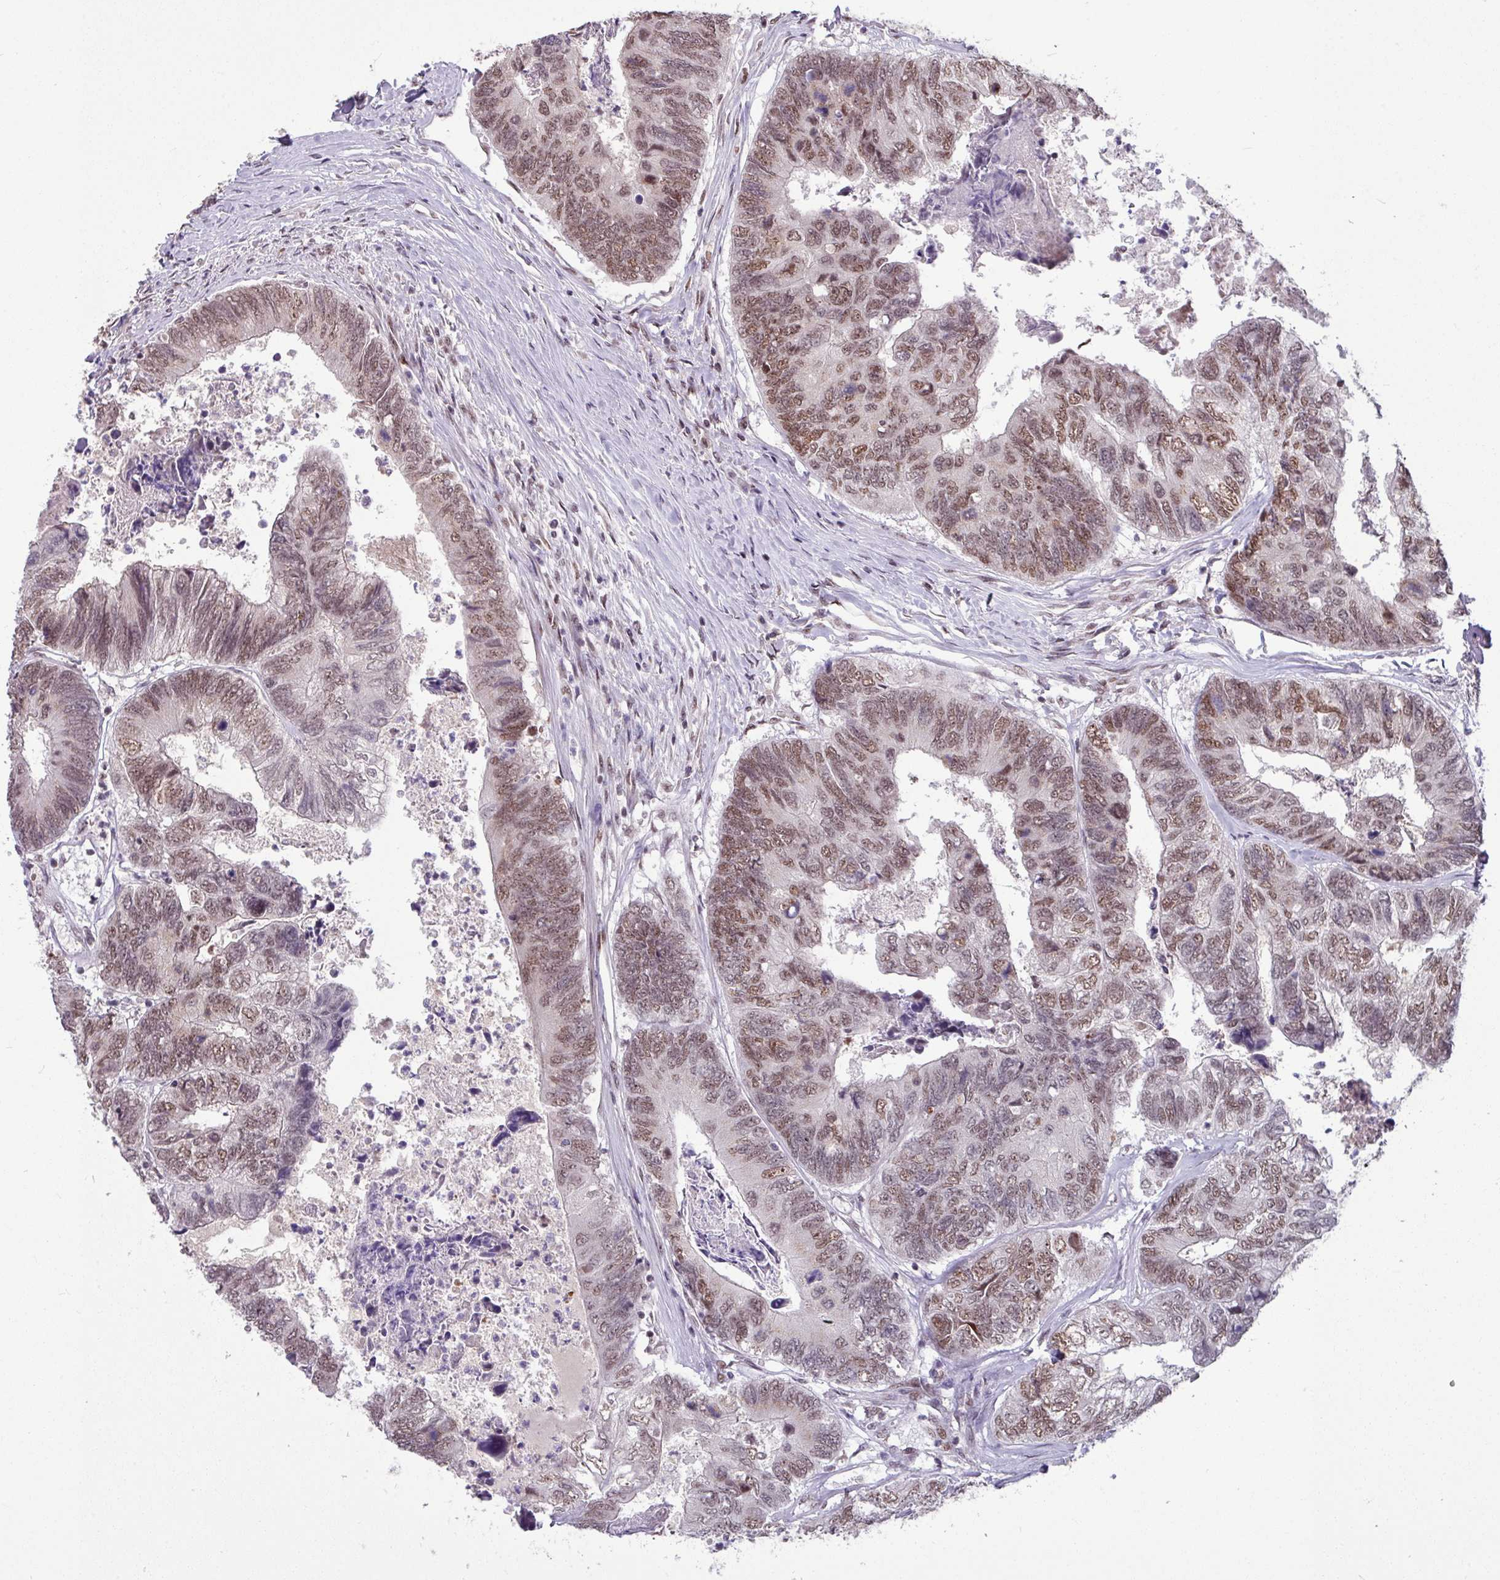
{"staining": {"intensity": "moderate", "quantity": ">75%", "location": "nuclear"}, "tissue": "colorectal cancer", "cell_type": "Tumor cells", "image_type": "cancer", "snomed": [{"axis": "morphology", "description": "Adenocarcinoma, NOS"}, {"axis": "topography", "description": "Colon"}], "caption": "This image exhibits immunohistochemistry staining of colorectal adenocarcinoma, with medium moderate nuclear positivity in about >75% of tumor cells.", "gene": "TDG", "patient": {"sex": "female", "age": 67}}